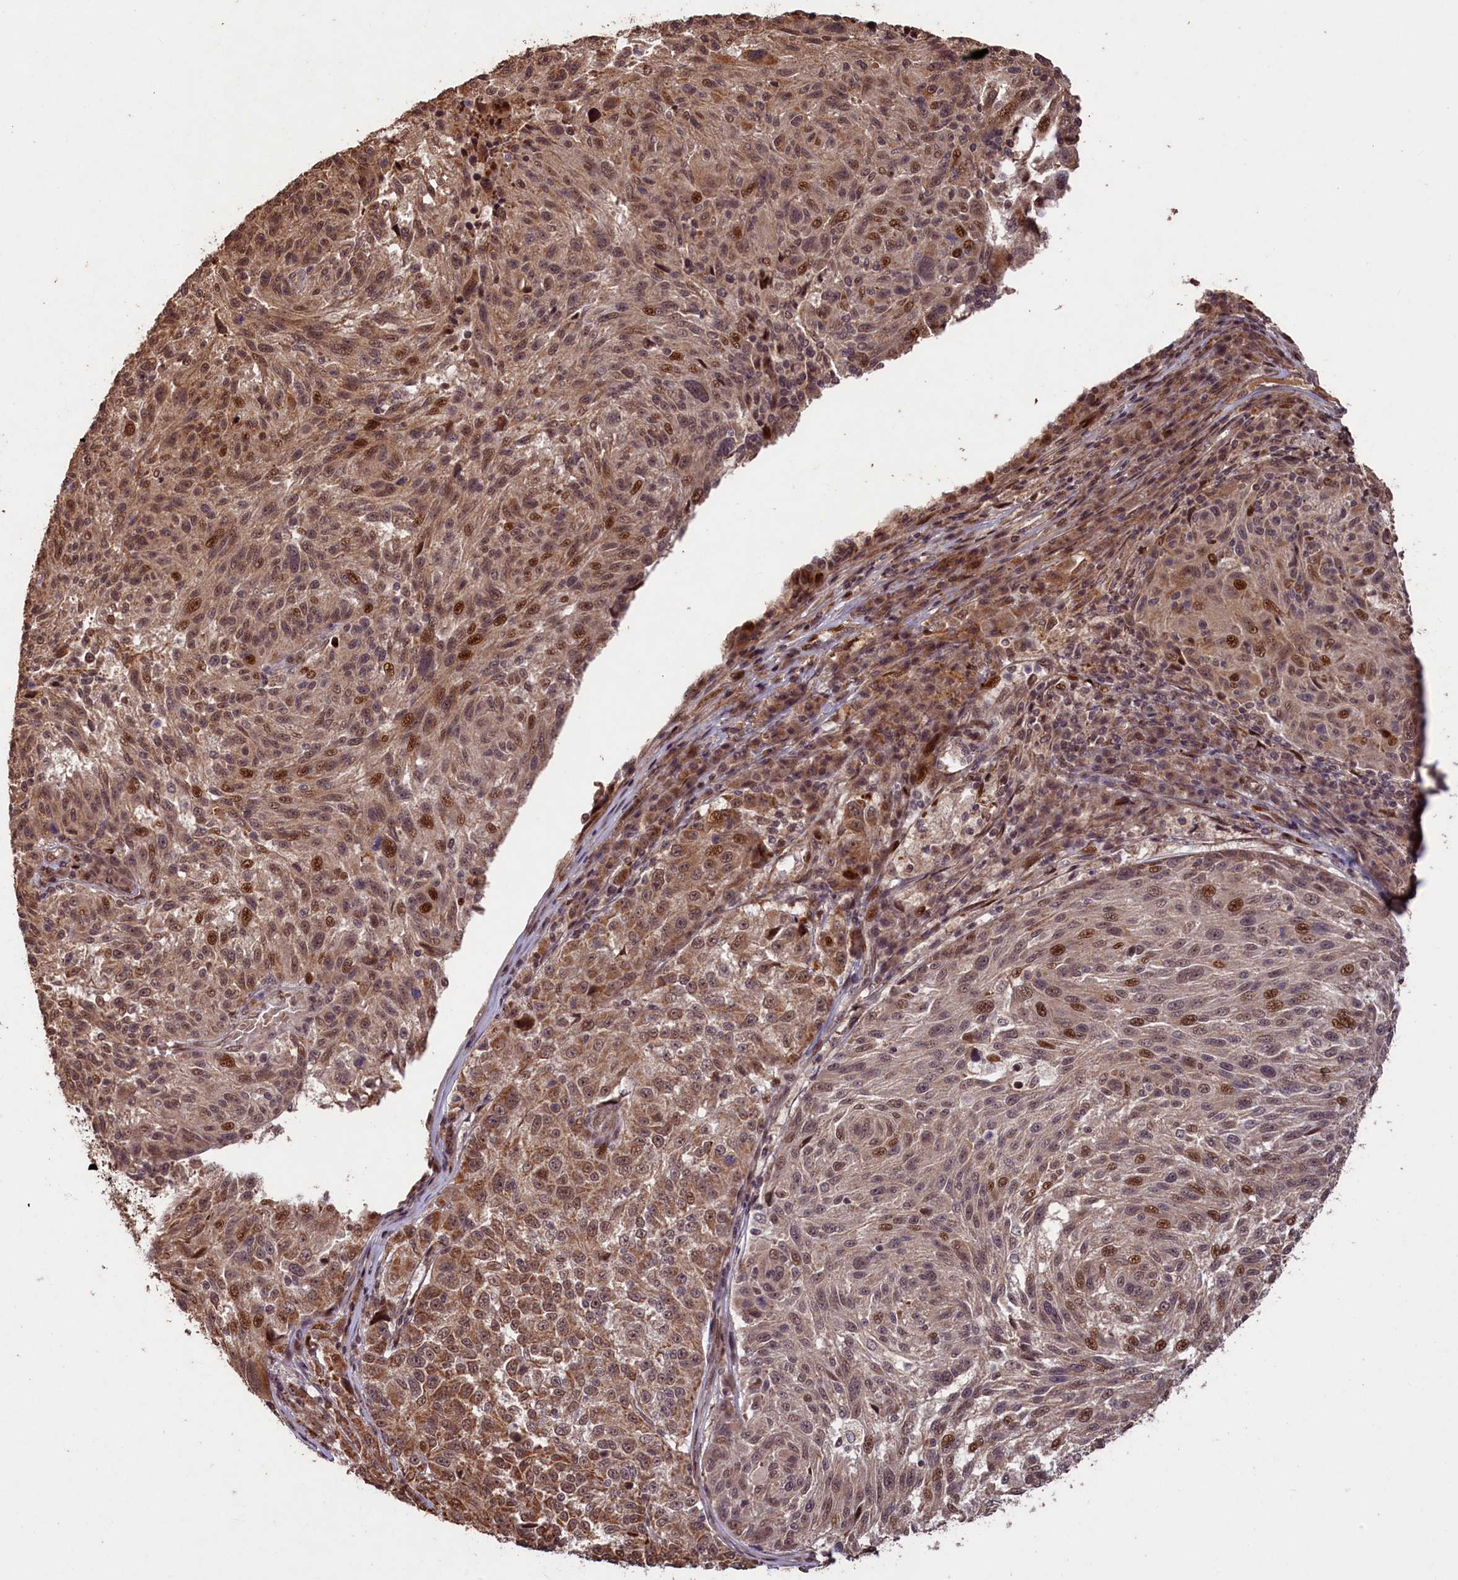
{"staining": {"intensity": "moderate", "quantity": ">75%", "location": "cytoplasmic/membranous,nuclear"}, "tissue": "melanoma", "cell_type": "Tumor cells", "image_type": "cancer", "snomed": [{"axis": "morphology", "description": "Malignant melanoma, NOS"}, {"axis": "topography", "description": "Skin"}], "caption": "A high-resolution micrograph shows IHC staining of melanoma, which displays moderate cytoplasmic/membranous and nuclear positivity in approximately >75% of tumor cells. The protein is stained brown, and the nuclei are stained in blue (DAB (3,3'-diaminobenzidine) IHC with brightfield microscopy, high magnification).", "gene": "SHPRH", "patient": {"sex": "male", "age": 53}}